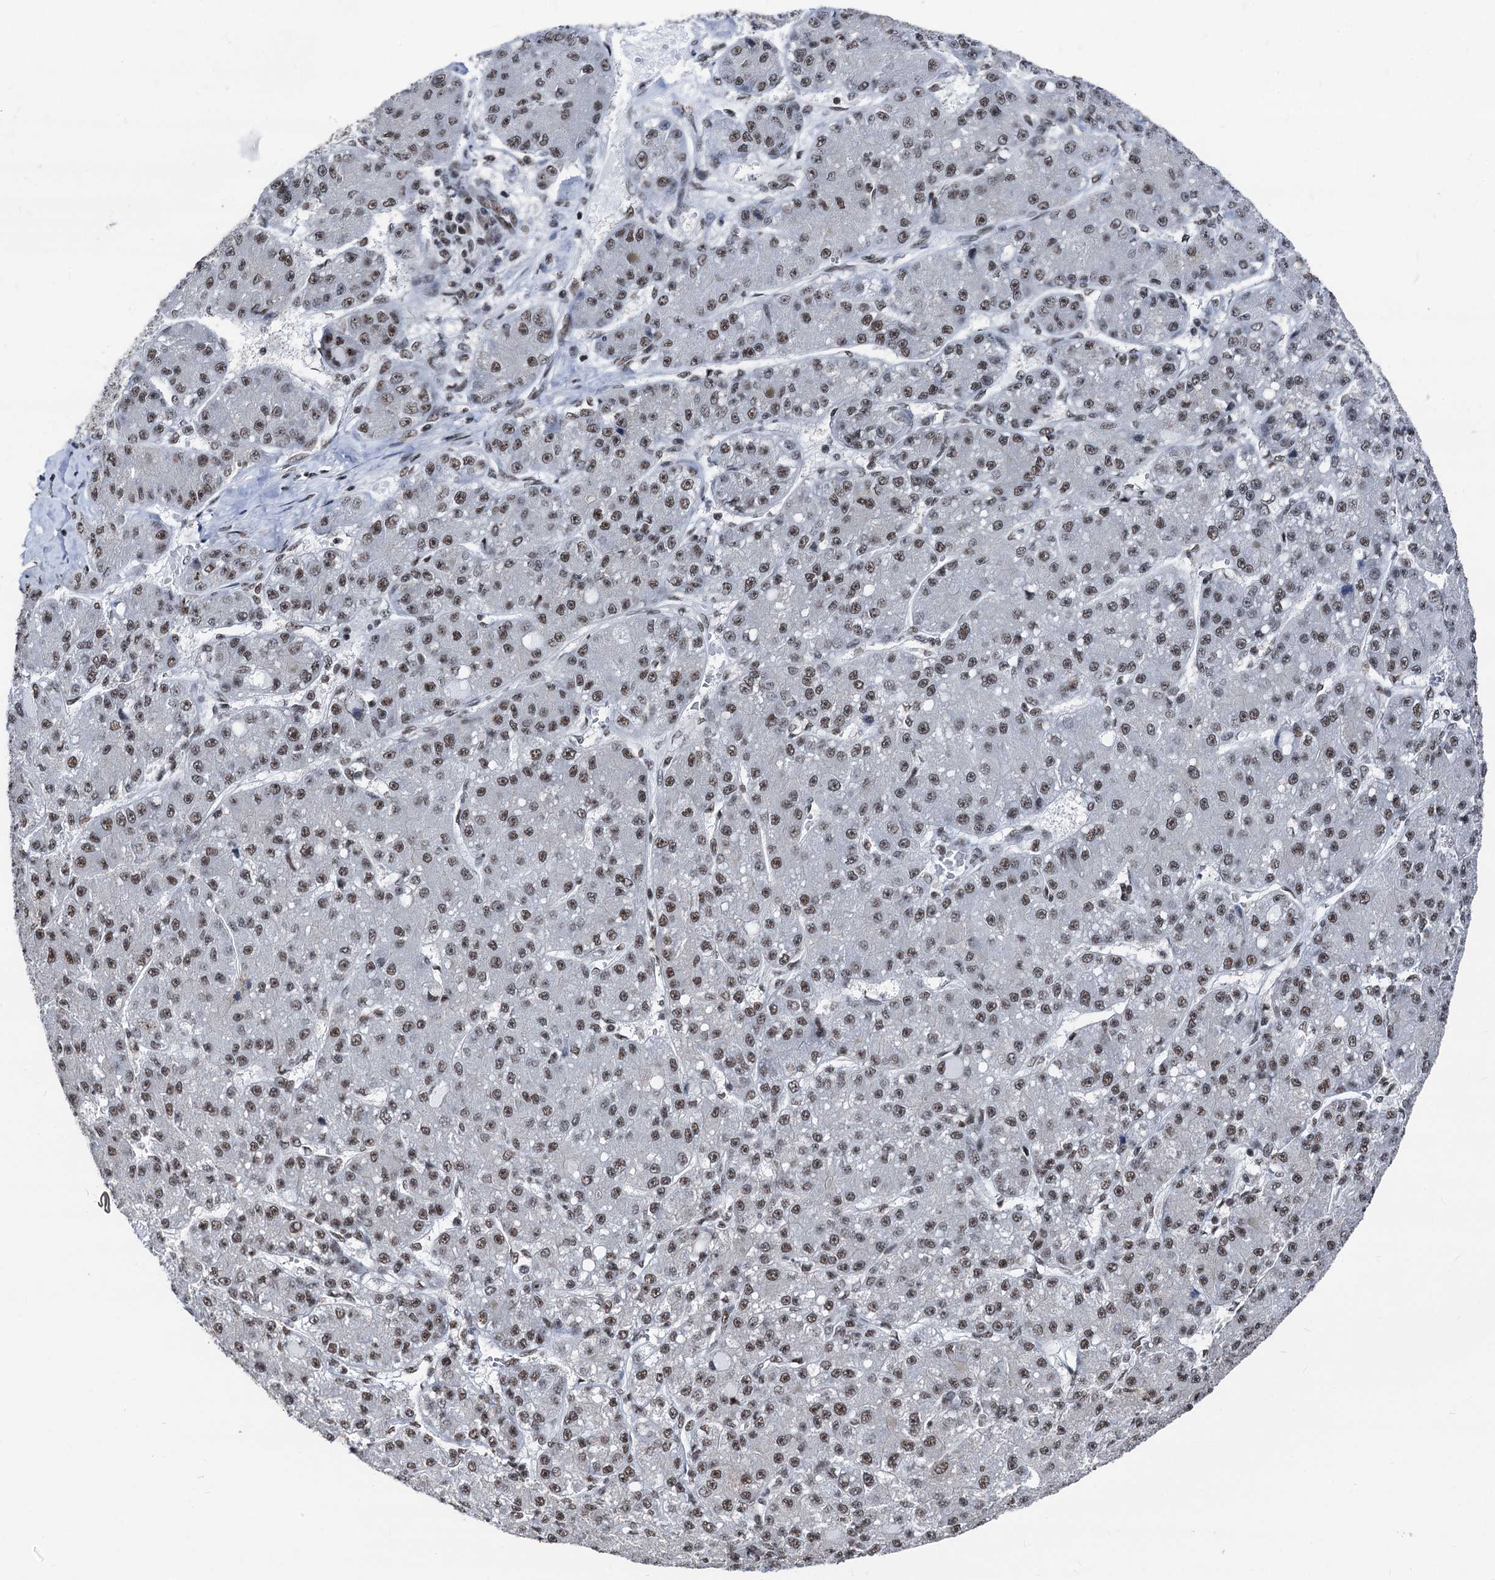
{"staining": {"intensity": "moderate", "quantity": ">75%", "location": "nuclear"}, "tissue": "liver cancer", "cell_type": "Tumor cells", "image_type": "cancer", "snomed": [{"axis": "morphology", "description": "Carcinoma, Hepatocellular, NOS"}, {"axis": "topography", "description": "Liver"}], "caption": "A high-resolution histopathology image shows IHC staining of liver cancer (hepatocellular carcinoma), which exhibits moderate nuclear staining in approximately >75% of tumor cells.", "gene": "DDX23", "patient": {"sex": "male", "age": 67}}